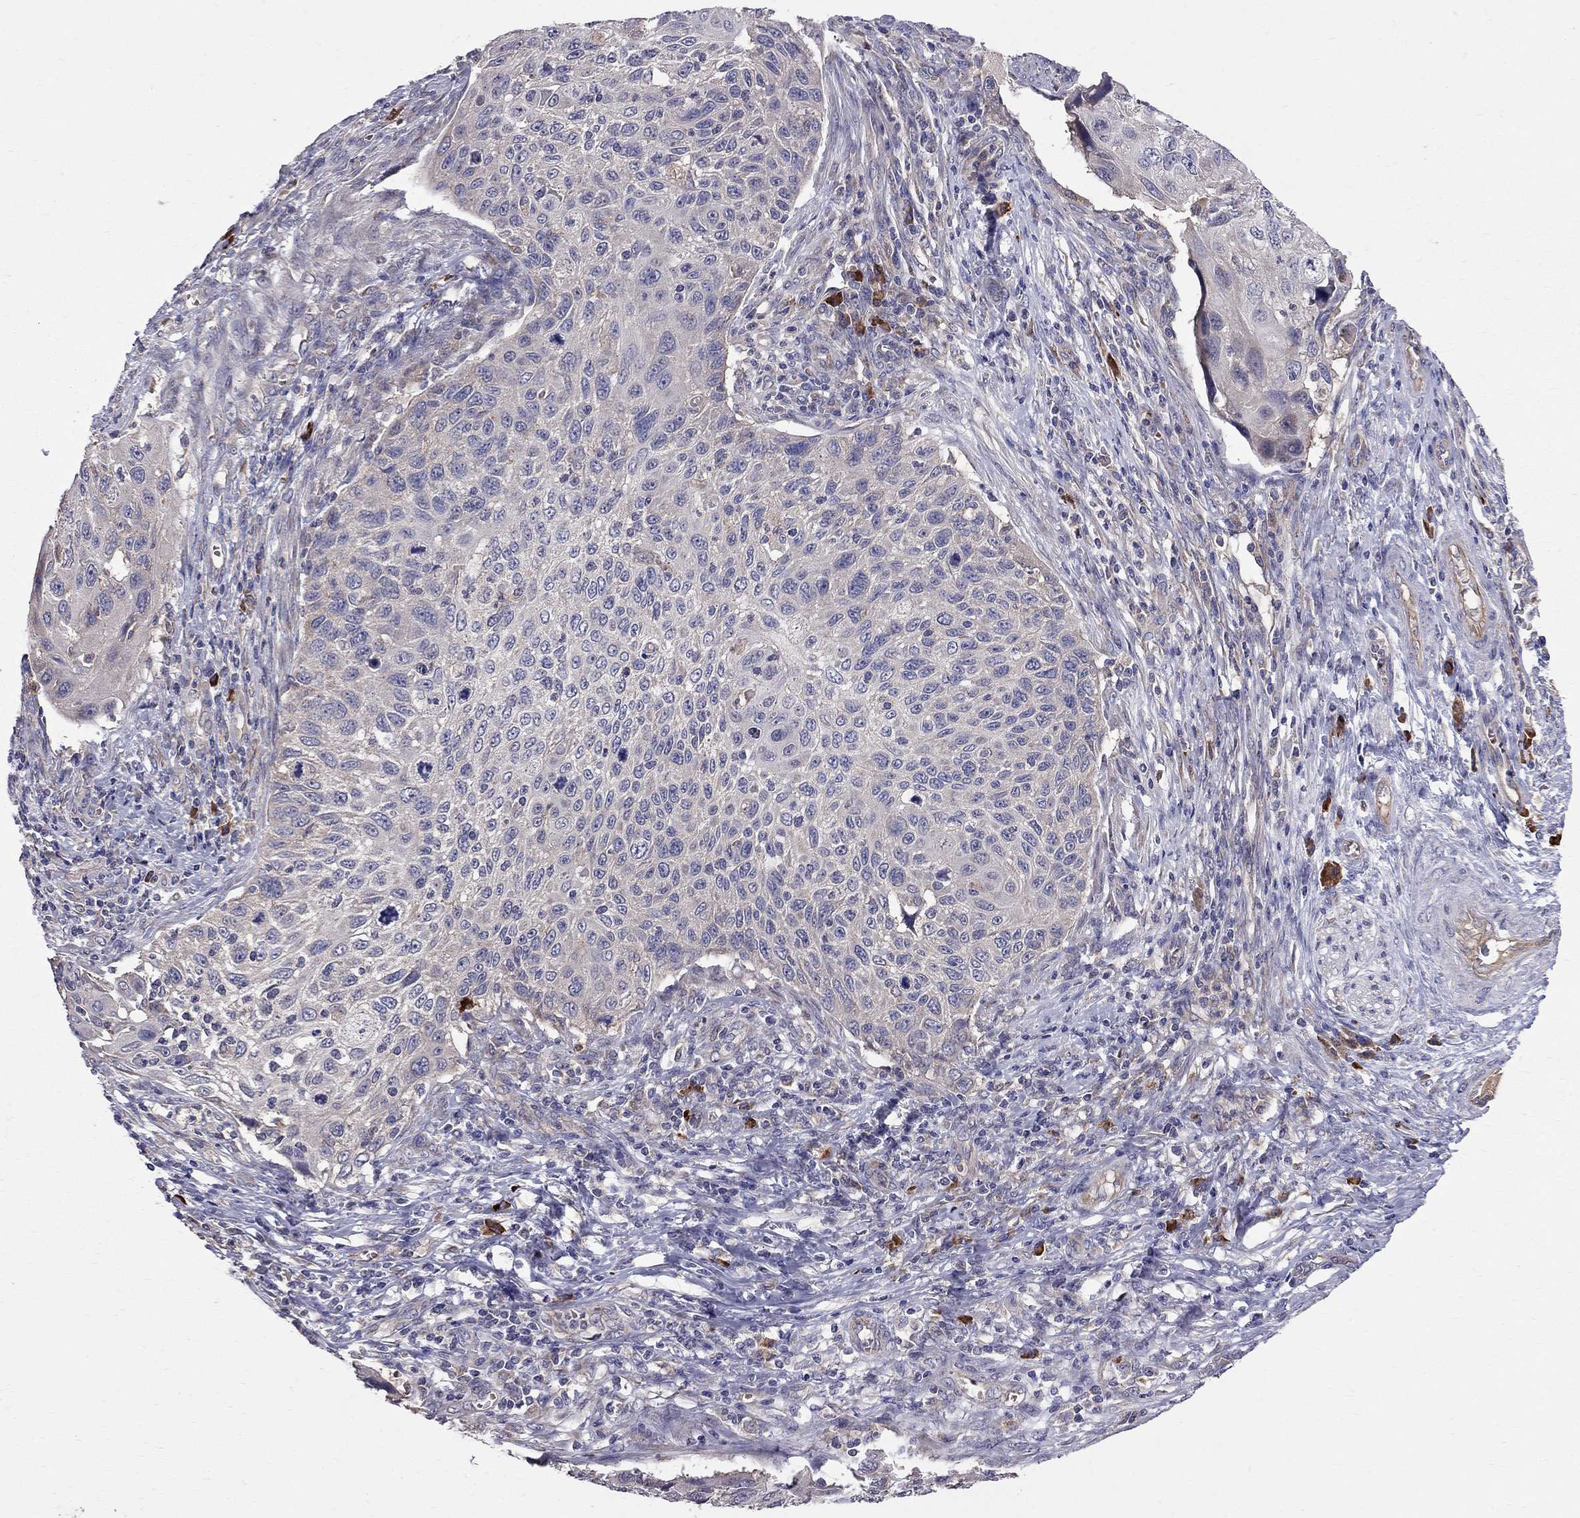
{"staining": {"intensity": "weak", "quantity": "<25%", "location": "cytoplasmic/membranous"}, "tissue": "cervical cancer", "cell_type": "Tumor cells", "image_type": "cancer", "snomed": [{"axis": "morphology", "description": "Squamous cell carcinoma, NOS"}, {"axis": "topography", "description": "Cervix"}], "caption": "Protein analysis of squamous cell carcinoma (cervical) shows no significant expression in tumor cells.", "gene": "PIK3CG", "patient": {"sex": "female", "age": 70}}